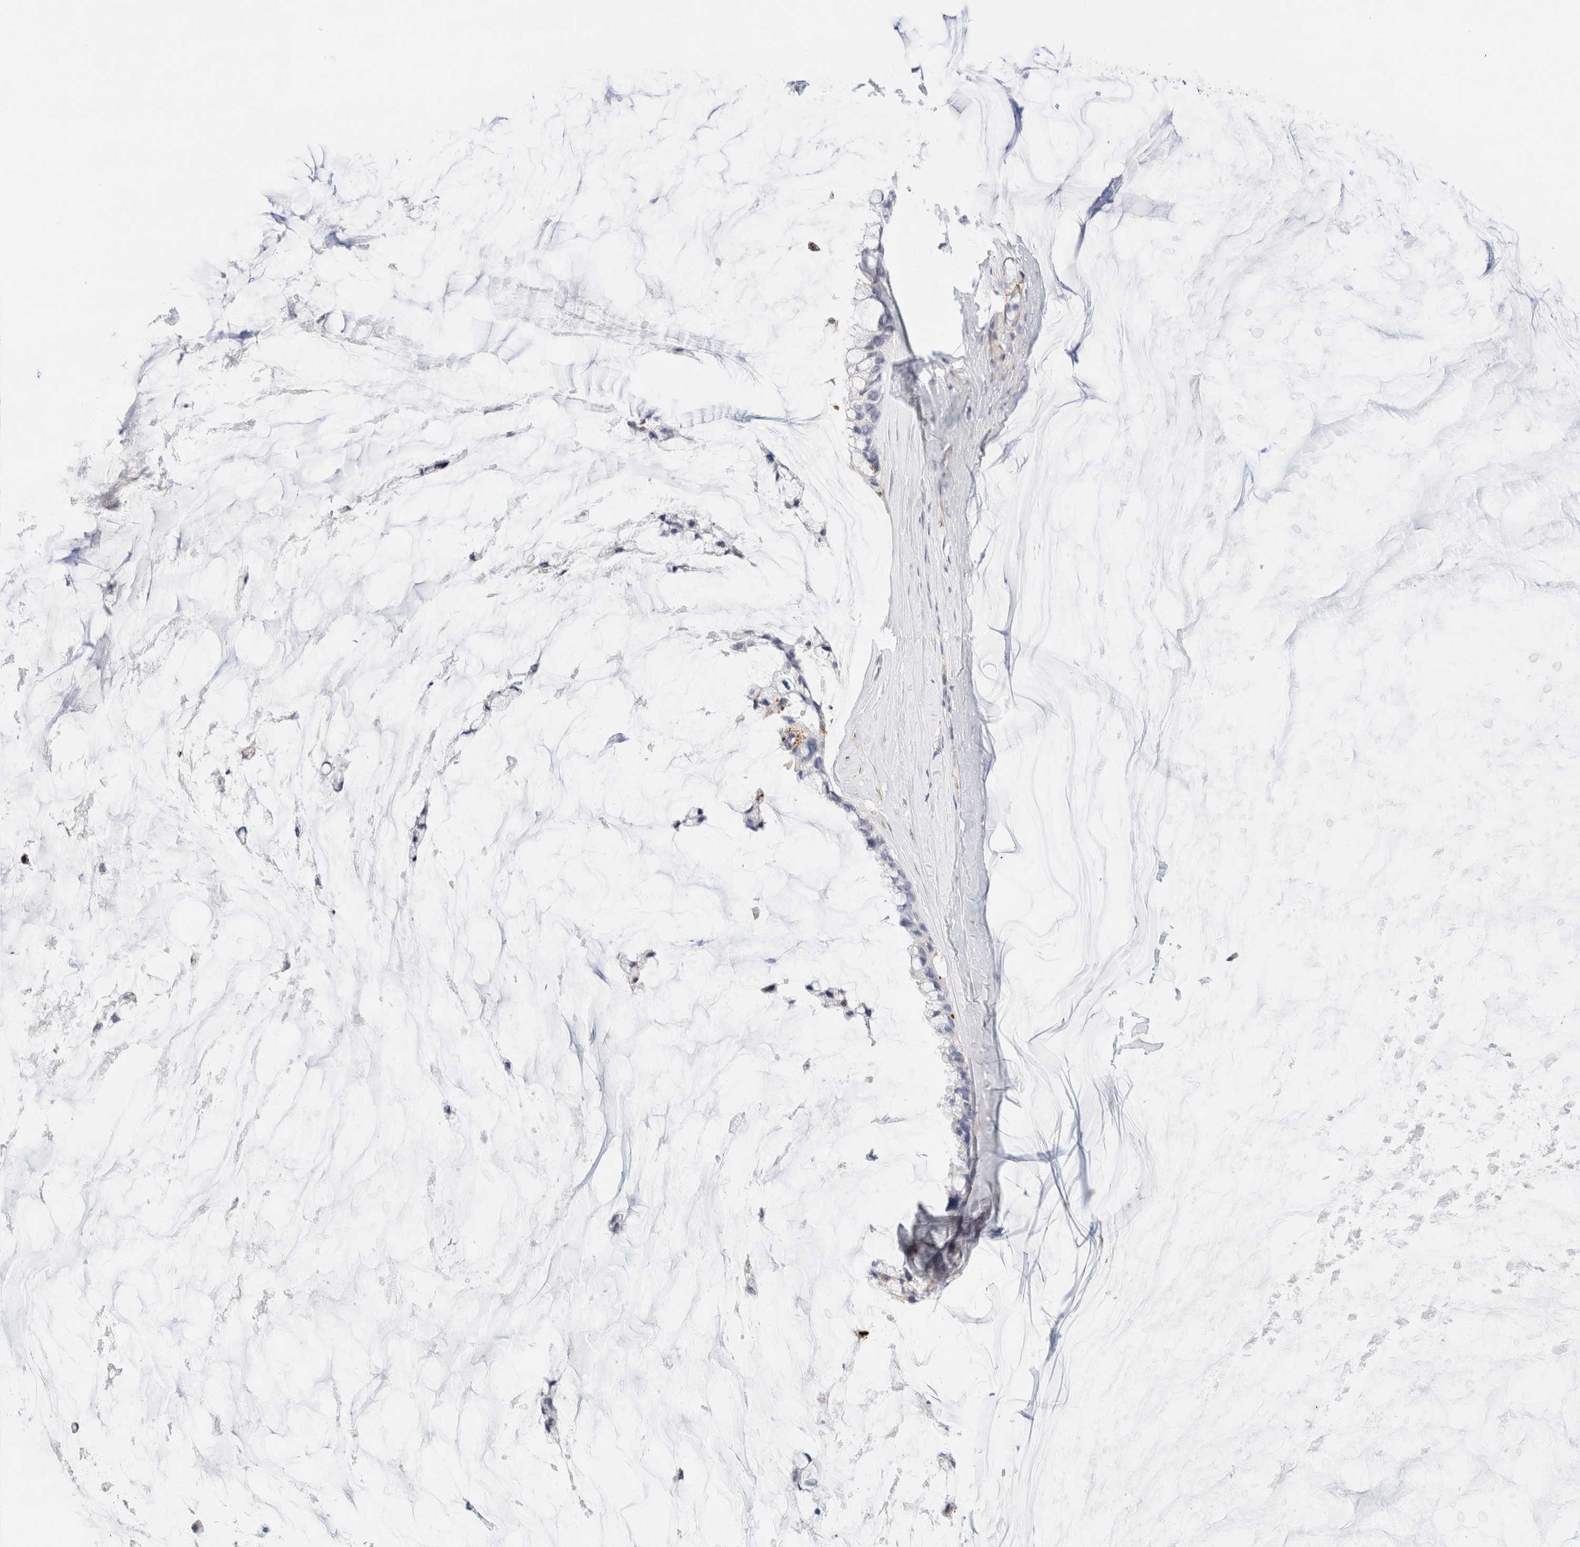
{"staining": {"intensity": "negative", "quantity": "none", "location": "none"}, "tissue": "ovarian cancer", "cell_type": "Tumor cells", "image_type": "cancer", "snomed": [{"axis": "morphology", "description": "Cystadenocarcinoma, mucinous, NOS"}, {"axis": "topography", "description": "Ovary"}], "caption": "Ovarian cancer (mucinous cystadenocarcinoma) stained for a protein using IHC displays no staining tumor cells.", "gene": "SLC25A48", "patient": {"sex": "female", "age": 39}}